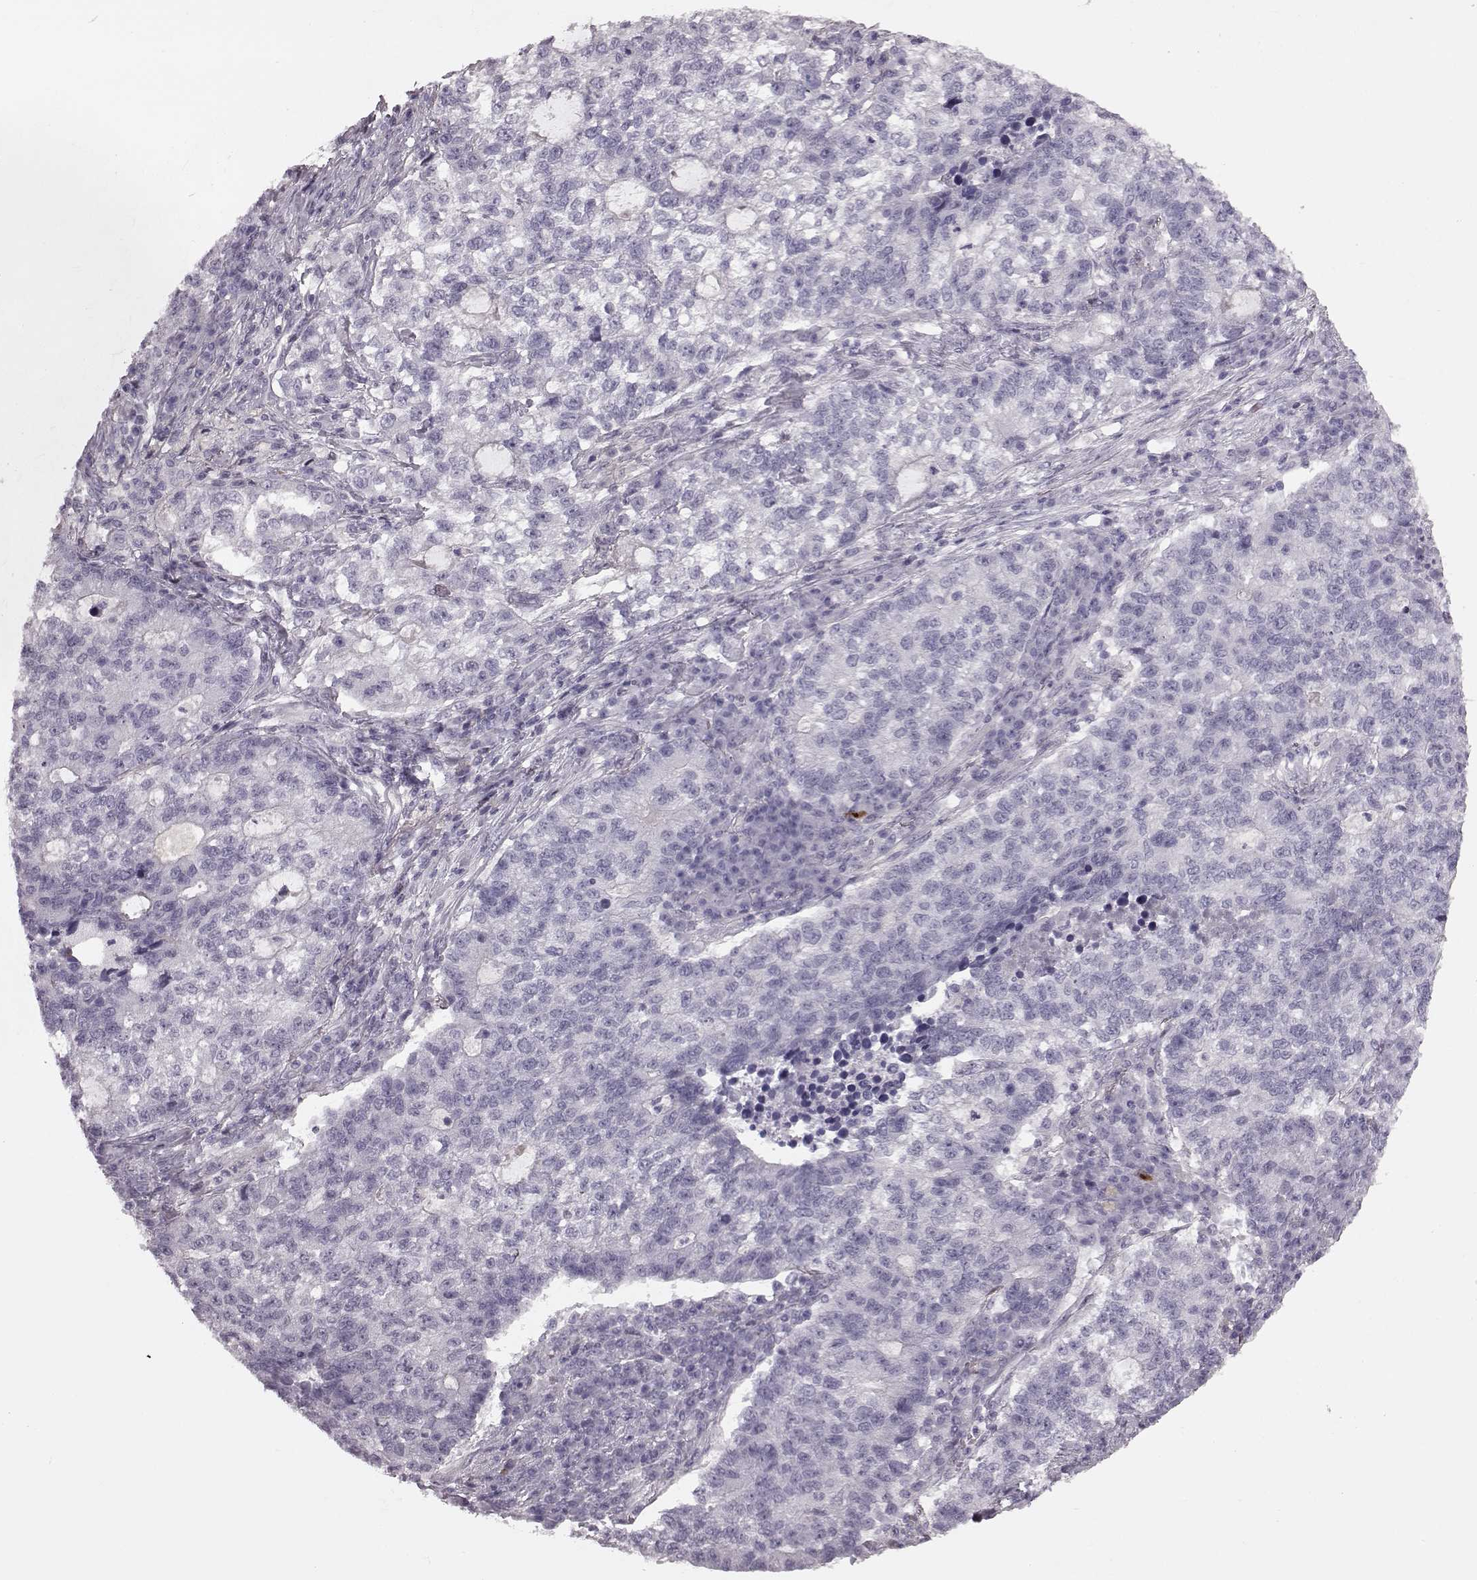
{"staining": {"intensity": "negative", "quantity": "none", "location": "none"}, "tissue": "lung cancer", "cell_type": "Tumor cells", "image_type": "cancer", "snomed": [{"axis": "morphology", "description": "Adenocarcinoma, NOS"}, {"axis": "topography", "description": "Lung"}], "caption": "Tumor cells show no significant positivity in lung cancer (adenocarcinoma).", "gene": "SNTG1", "patient": {"sex": "male", "age": 57}}